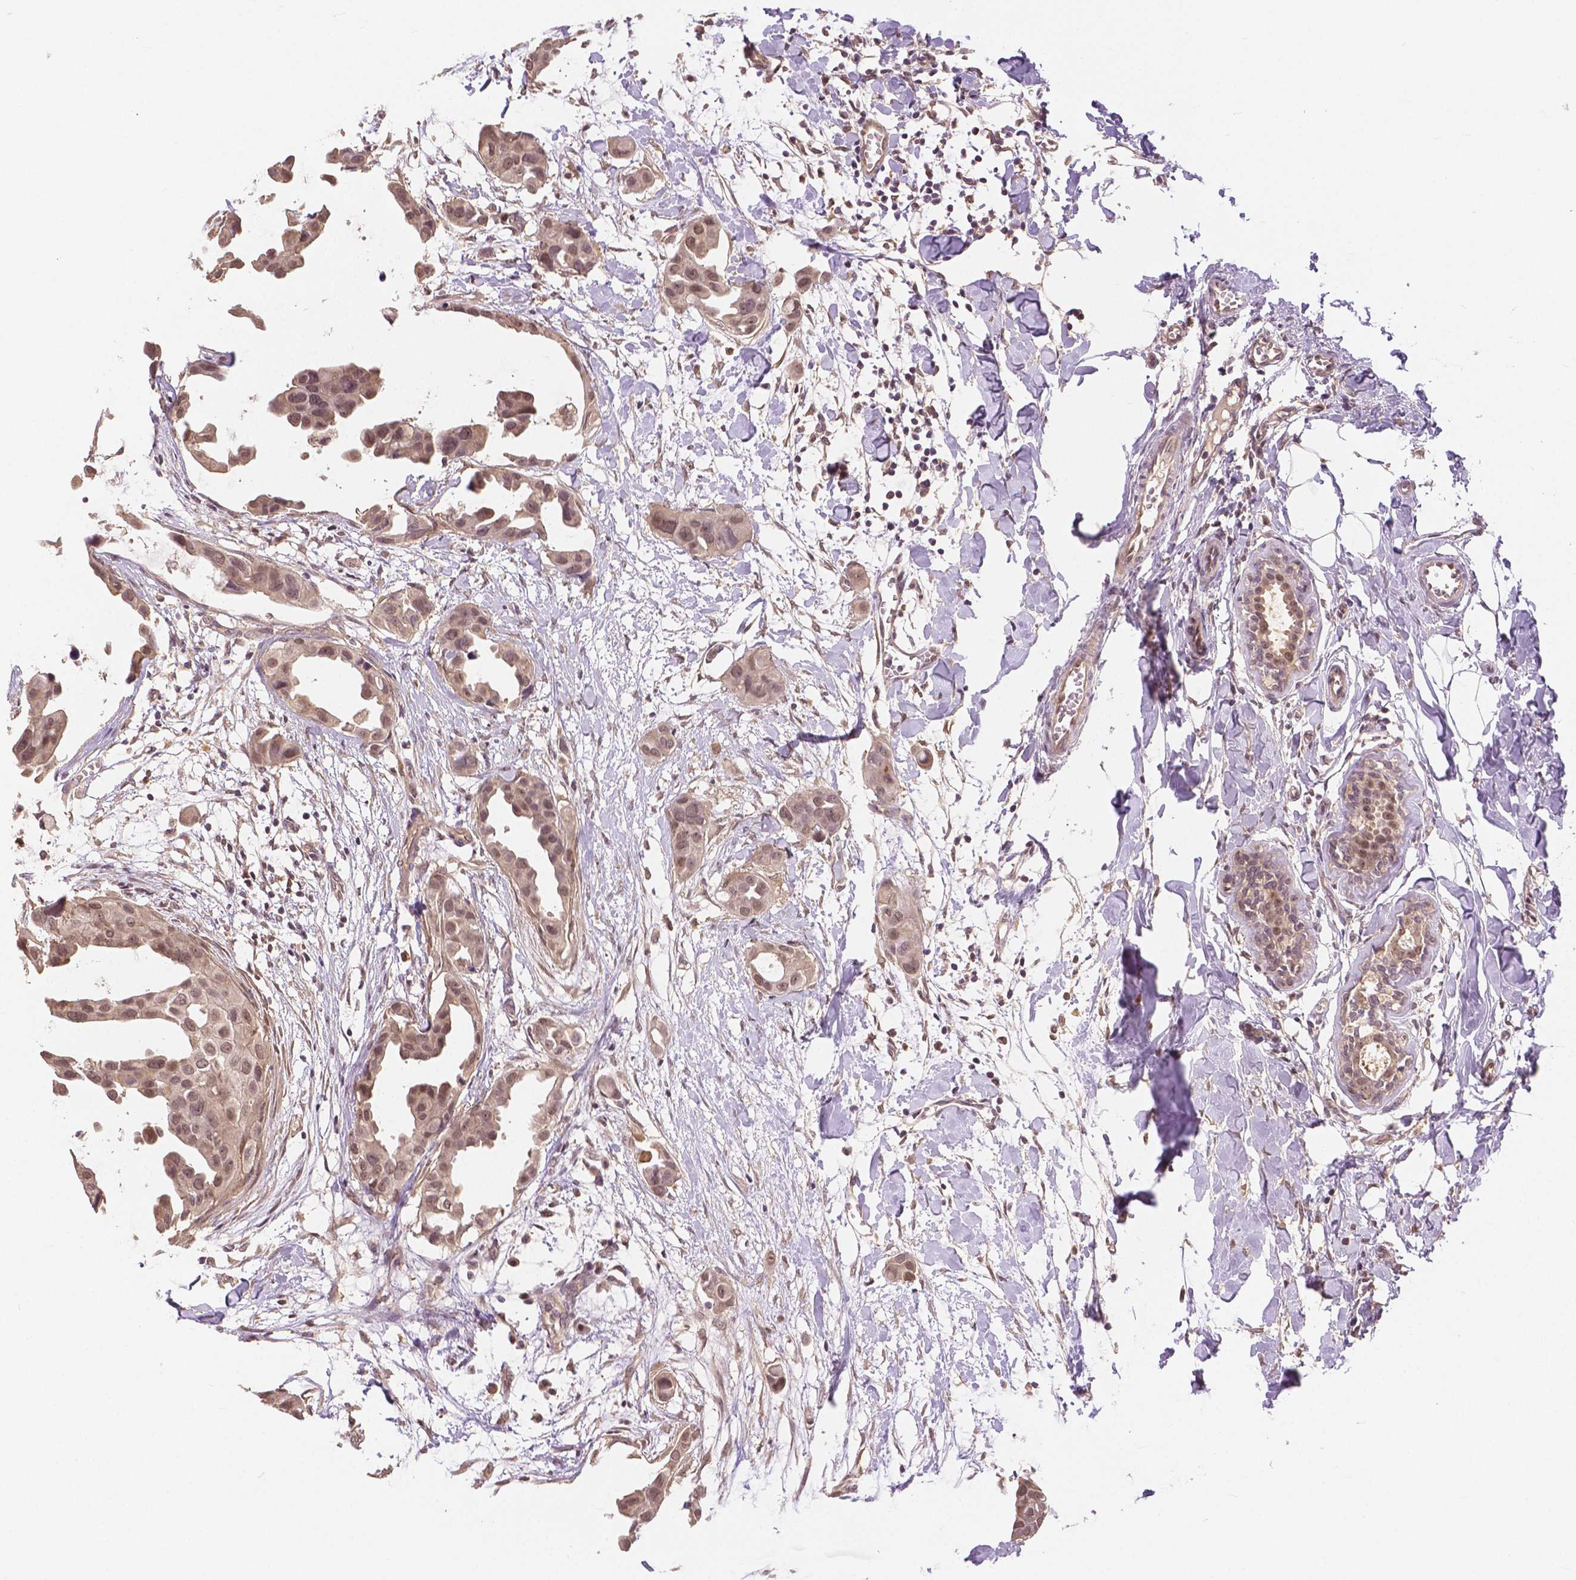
{"staining": {"intensity": "moderate", "quantity": ">75%", "location": "nuclear"}, "tissue": "breast cancer", "cell_type": "Tumor cells", "image_type": "cancer", "snomed": [{"axis": "morphology", "description": "Duct carcinoma"}, {"axis": "topography", "description": "Breast"}], "caption": "Tumor cells show medium levels of moderate nuclear expression in approximately >75% of cells in human breast cancer.", "gene": "MAP1LC3B", "patient": {"sex": "female", "age": 38}}